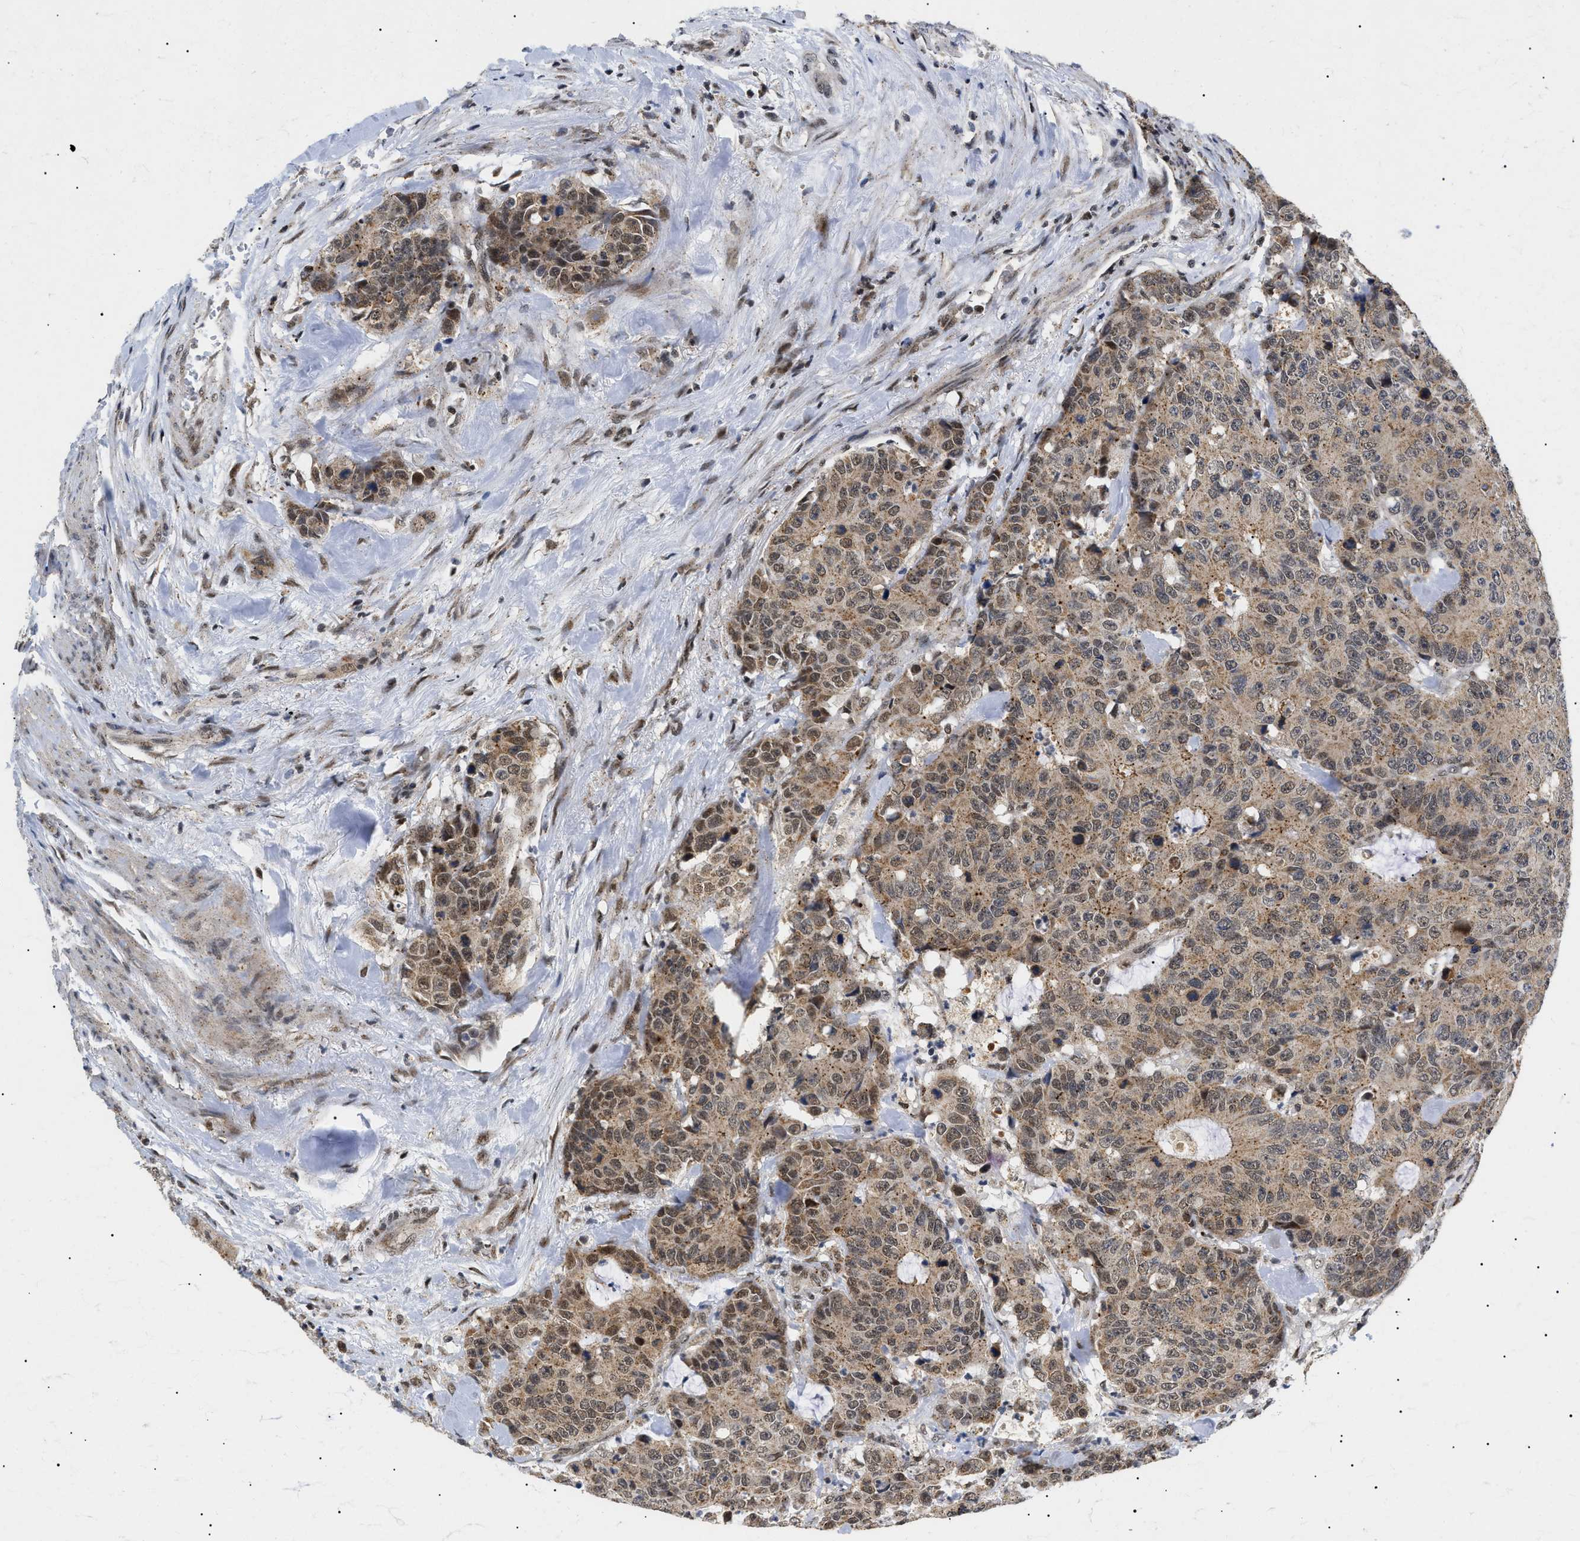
{"staining": {"intensity": "moderate", "quantity": ">75%", "location": "cytoplasmic/membranous"}, "tissue": "colorectal cancer", "cell_type": "Tumor cells", "image_type": "cancer", "snomed": [{"axis": "morphology", "description": "Adenocarcinoma, NOS"}, {"axis": "topography", "description": "Colon"}], "caption": "Colorectal cancer (adenocarcinoma) stained for a protein (brown) displays moderate cytoplasmic/membranous positive expression in about >75% of tumor cells.", "gene": "ZBTB11", "patient": {"sex": "female", "age": 86}}